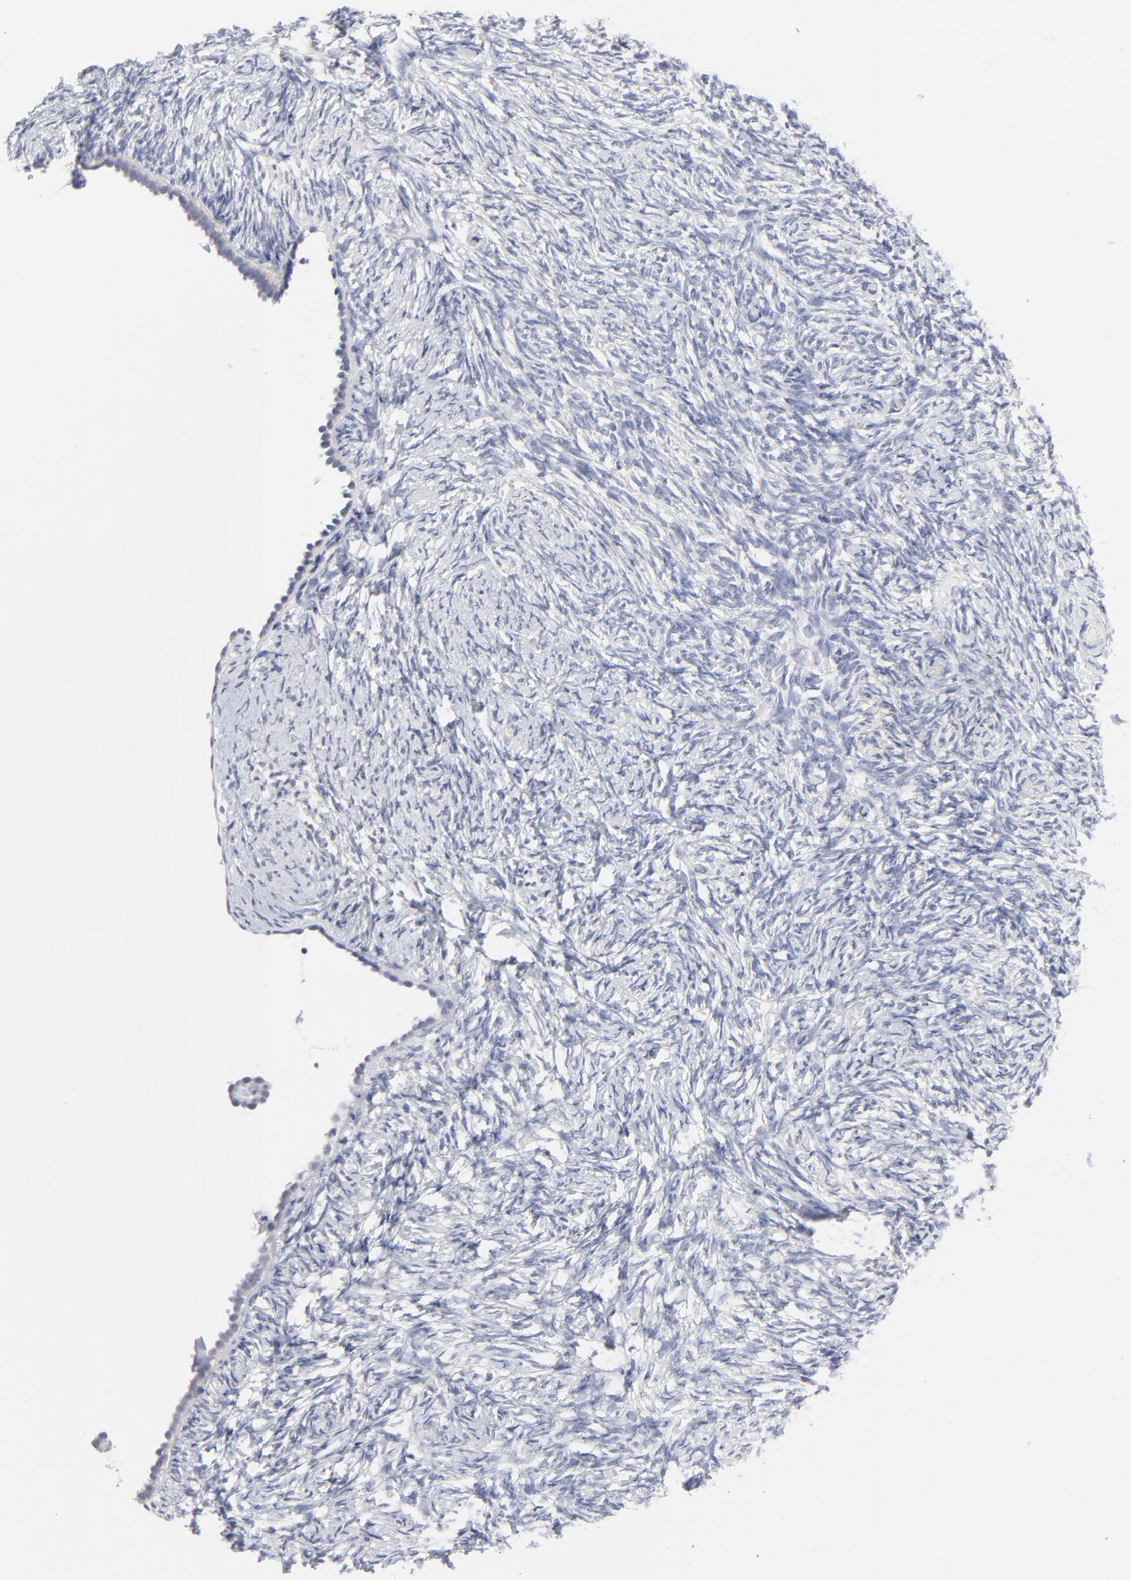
{"staining": {"intensity": "weak", "quantity": ">75%", "location": "cytoplasmic/membranous"}, "tissue": "ovary", "cell_type": "Follicle cells", "image_type": "normal", "snomed": [{"axis": "morphology", "description": "Normal tissue, NOS"}, {"axis": "topography", "description": "Ovary"}], "caption": "Follicle cells exhibit weak cytoplasmic/membranous staining in about >75% of cells in unremarkable ovary.", "gene": "TRIM22", "patient": {"sex": "female", "age": 60}}